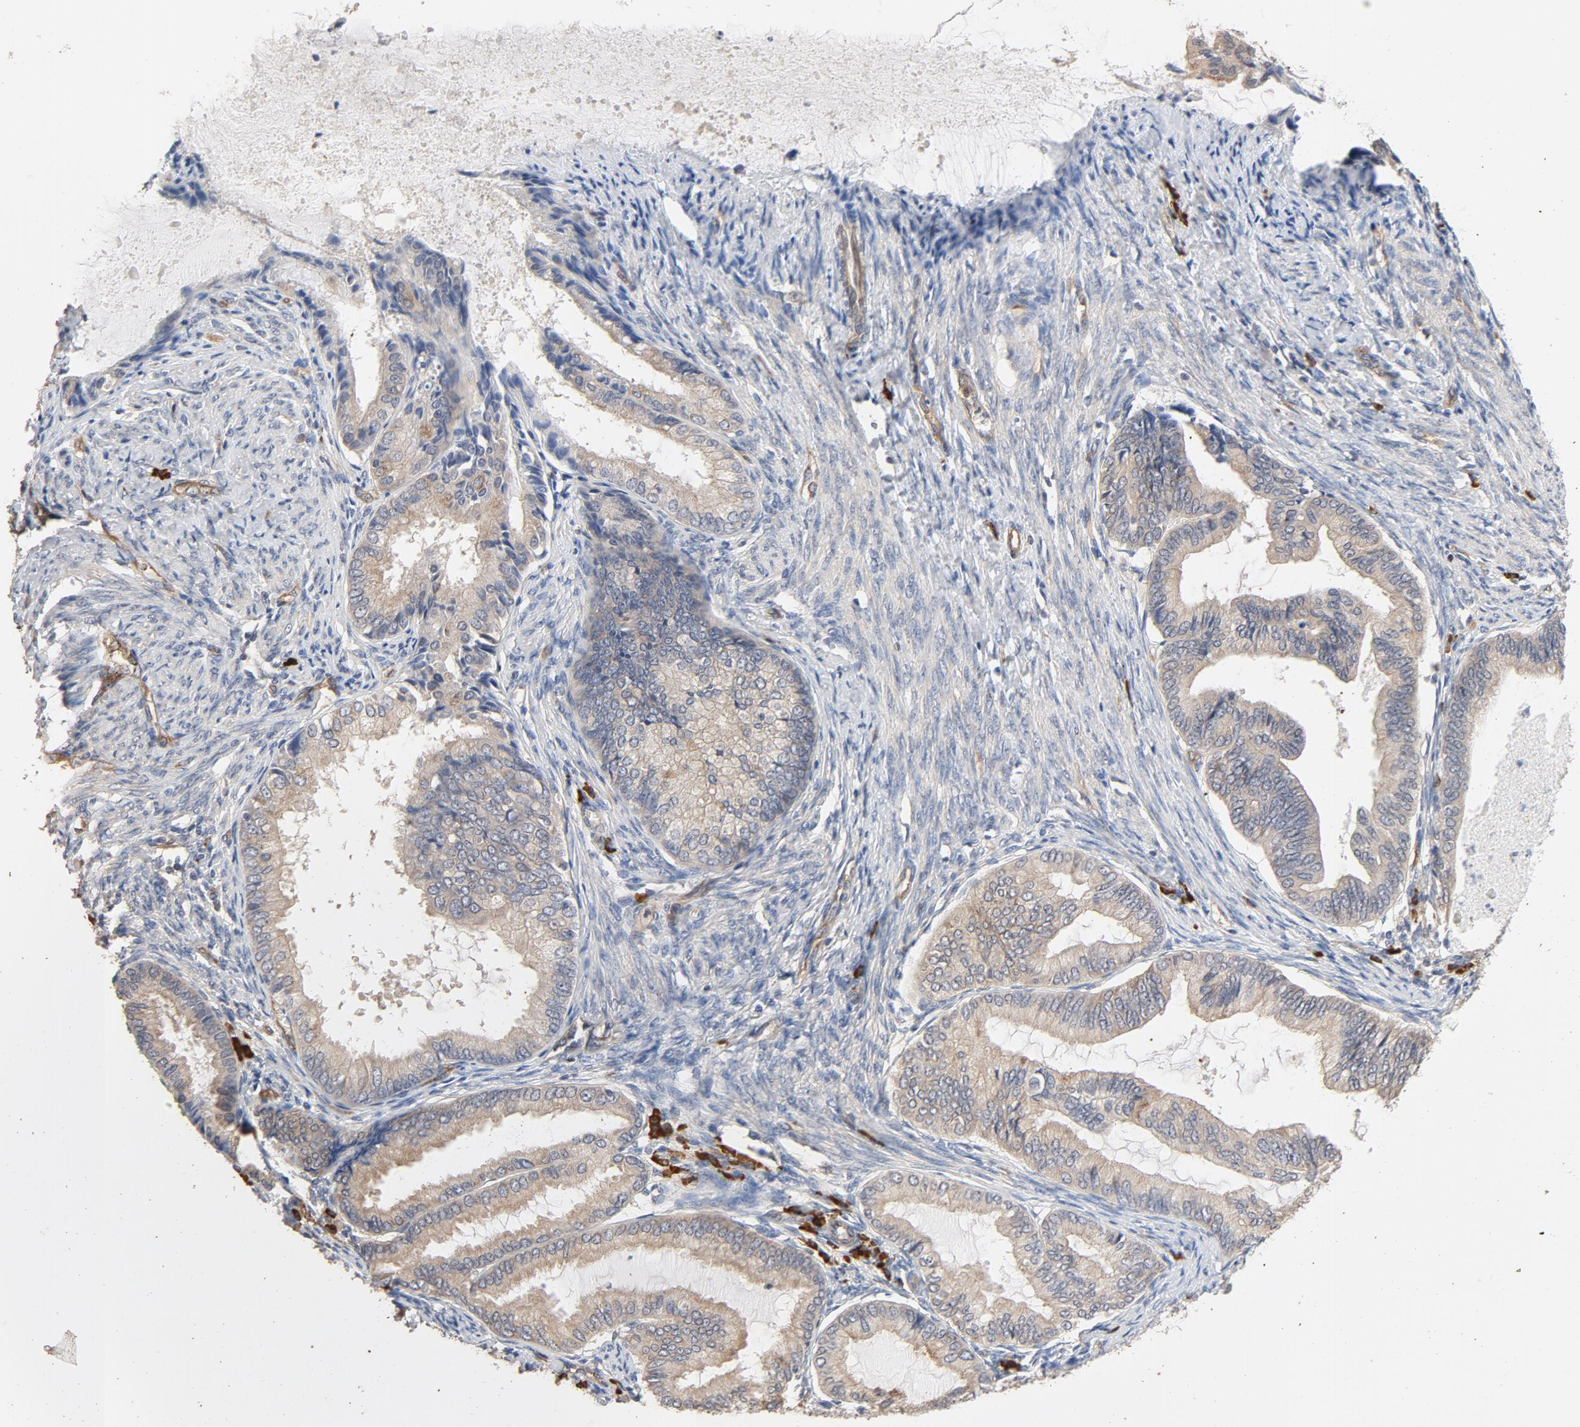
{"staining": {"intensity": "weak", "quantity": ">75%", "location": "cytoplasmic/membranous"}, "tissue": "endometrial cancer", "cell_type": "Tumor cells", "image_type": "cancer", "snomed": [{"axis": "morphology", "description": "Adenocarcinoma, NOS"}, {"axis": "topography", "description": "Endometrium"}], "caption": "Immunohistochemistry histopathology image of neoplastic tissue: human endometrial cancer stained using immunohistochemistry shows low levels of weak protein expression localized specifically in the cytoplasmic/membranous of tumor cells, appearing as a cytoplasmic/membranous brown color.", "gene": "UBE2J1", "patient": {"sex": "female", "age": 86}}